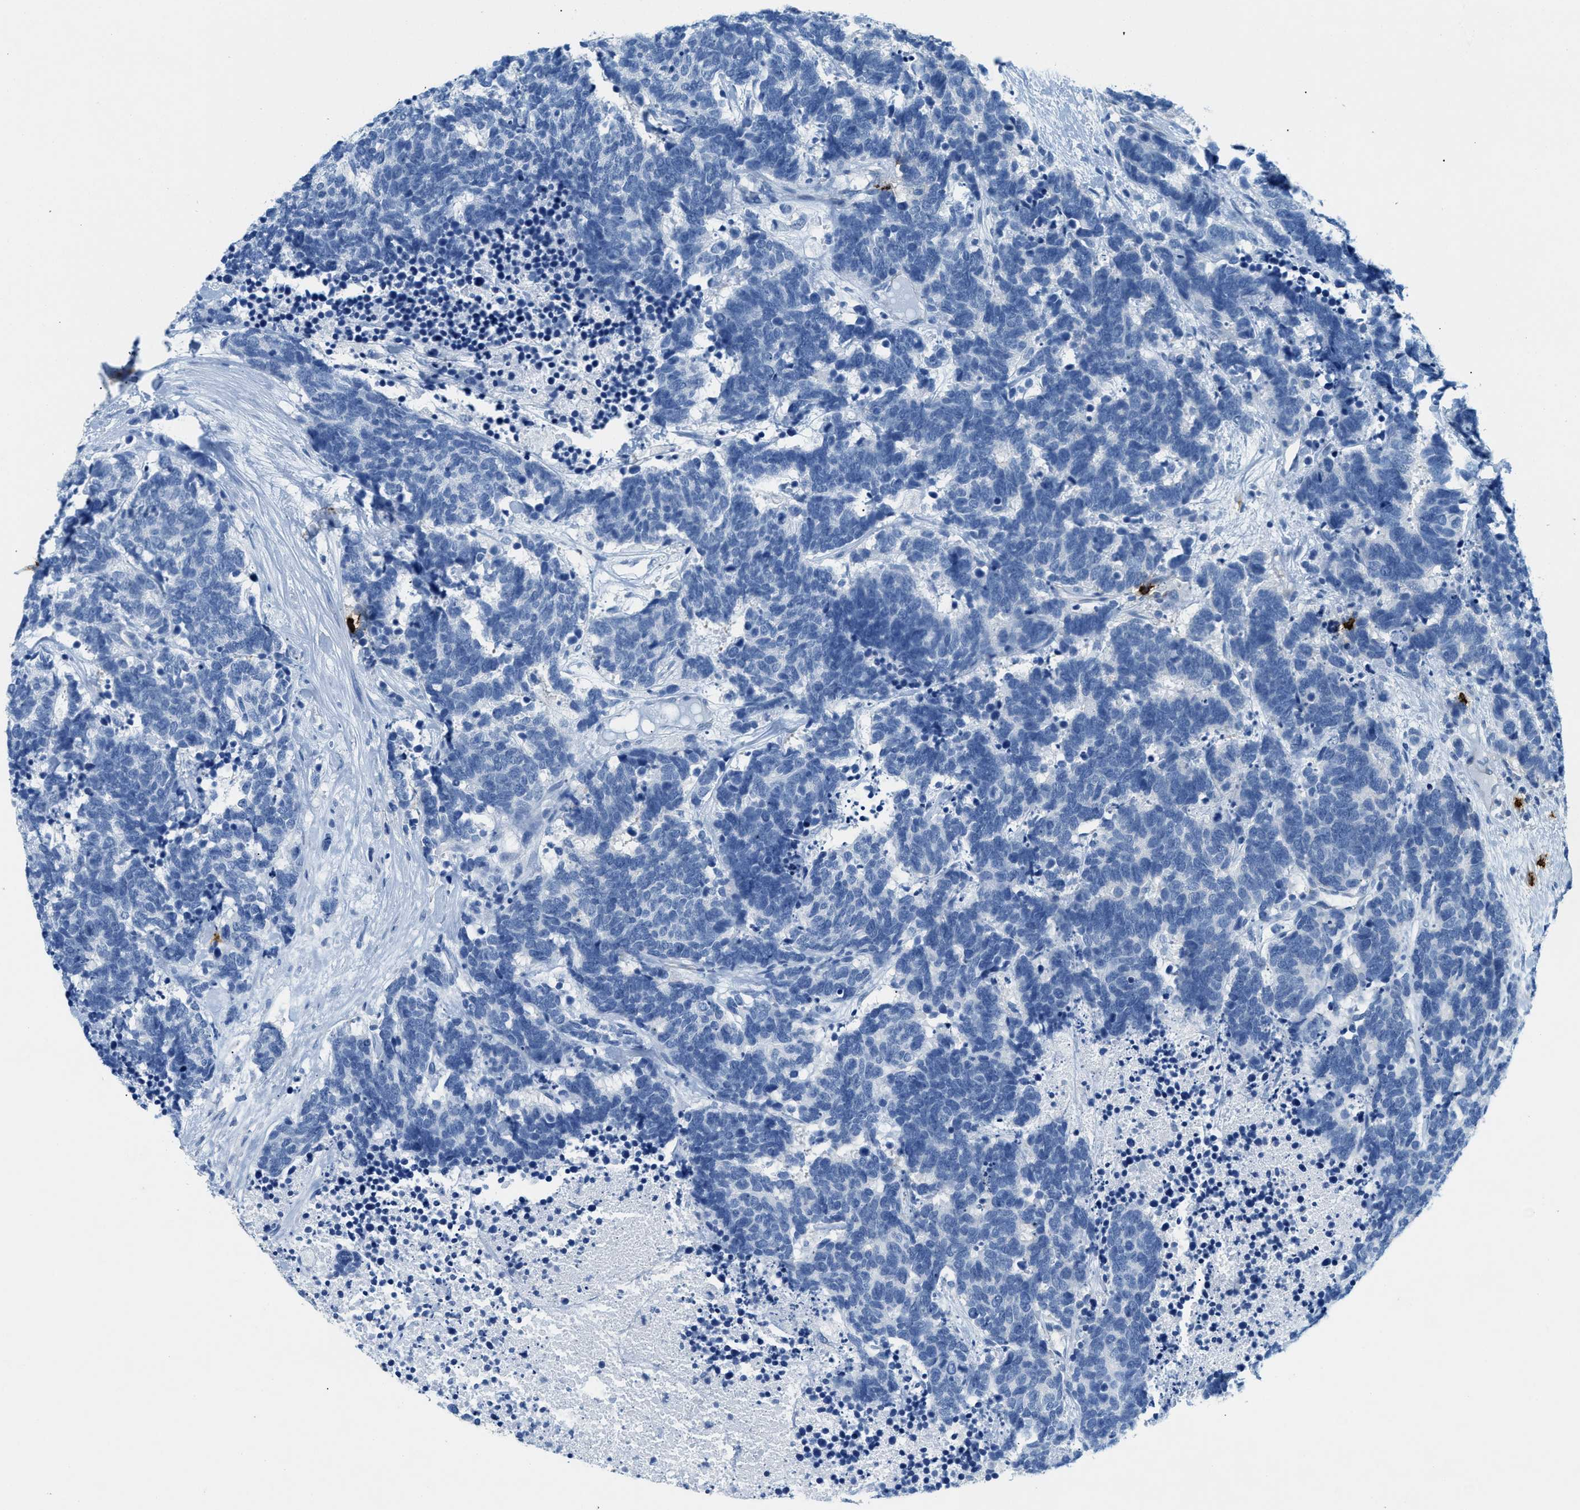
{"staining": {"intensity": "negative", "quantity": "none", "location": "none"}, "tissue": "carcinoid", "cell_type": "Tumor cells", "image_type": "cancer", "snomed": [{"axis": "morphology", "description": "Carcinoma, NOS"}, {"axis": "morphology", "description": "Carcinoid, malignant, NOS"}, {"axis": "topography", "description": "Urinary bladder"}], "caption": "Immunohistochemistry of human carcinoid displays no staining in tumor cells.", "gene": "TPSAB1", "patient": {"sex": "male", "age": 57}}